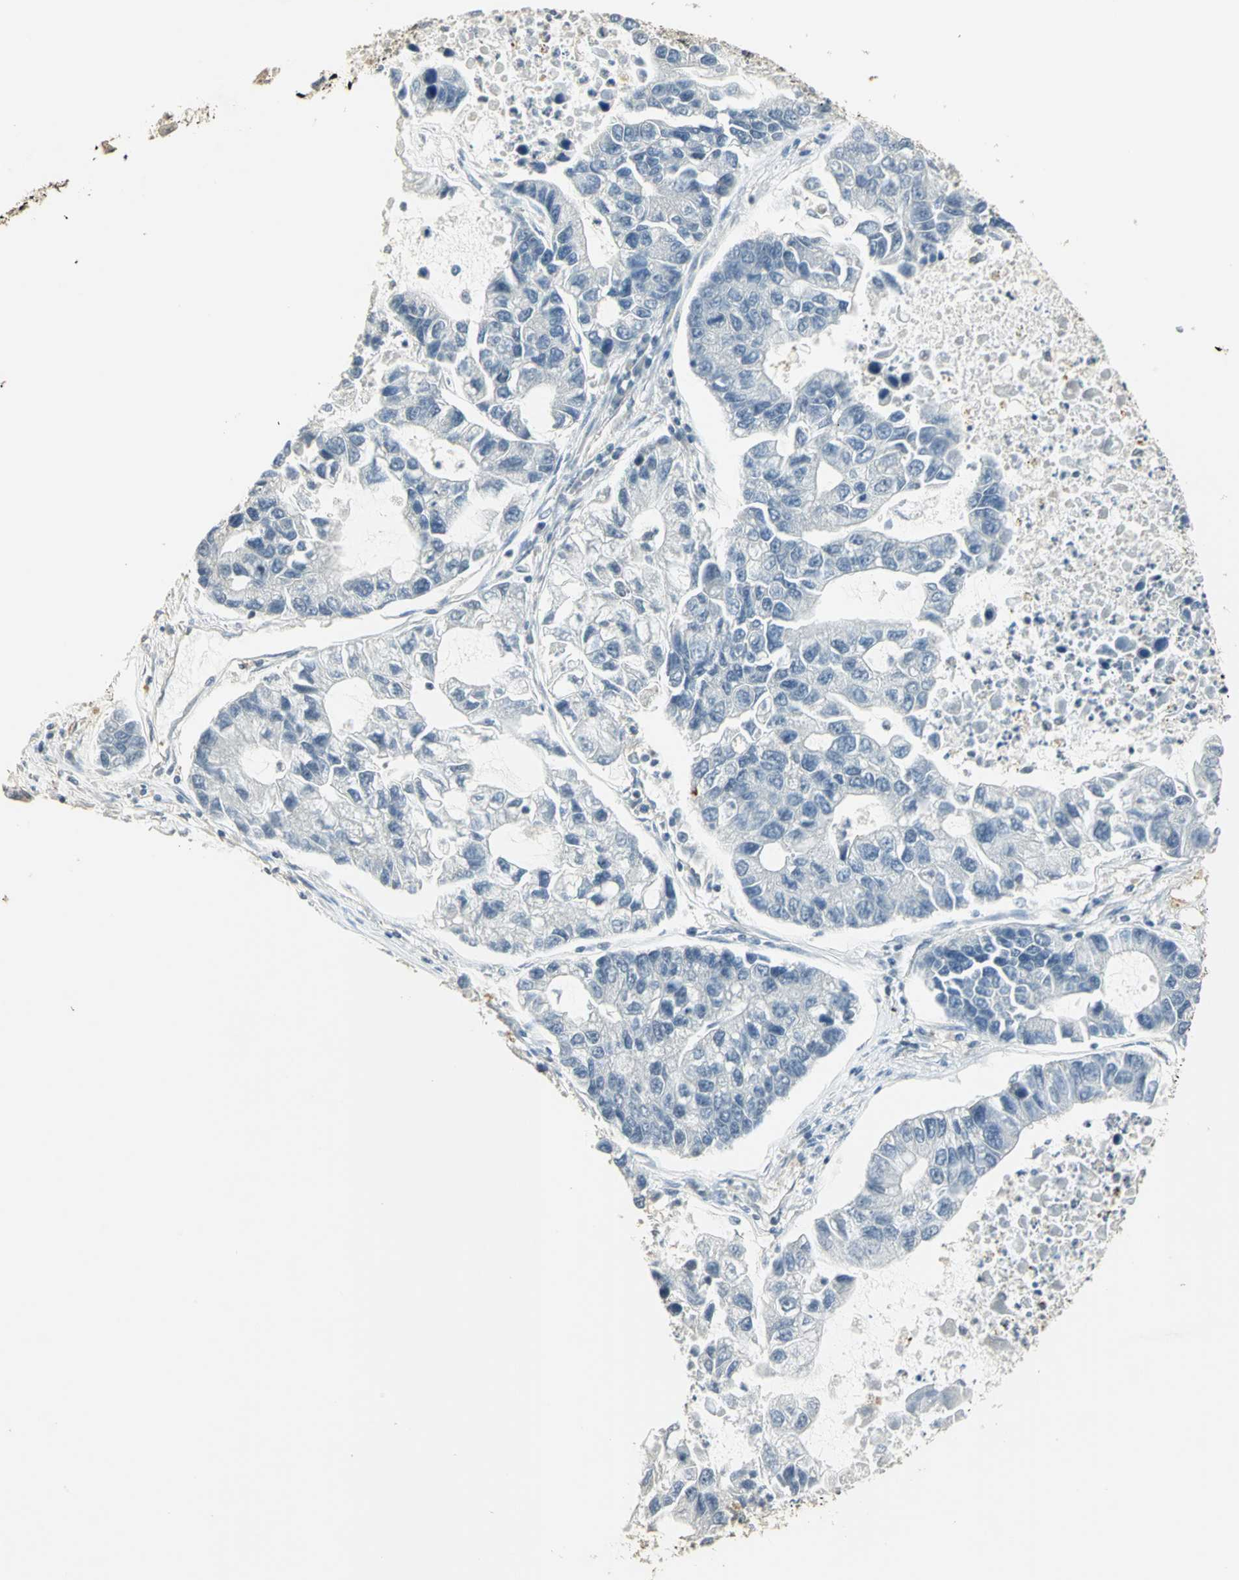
{"staining": {"intensity": "negative", "quantity": "none", "location": "none"}, "tissue": "lung cancer", "cell_type": "Tumor cells", "image_type": "cancer", "snomed": [{"axis": "morphology", "description": "Adenocarcinoma, NOS"}, {"axis": "topography", "description": "Lung"}], "caption": "Immunohistochemistry (IHC) image of neoplastic tissue: human lung adenocarcinoma stained with DAB demonstrates no significant protein positivity in tumor cells. The staining is performed using DAB brown chromogen with nuclei counter-stained in using hematoxylin.", "gene": "ELF1", "patient": {"sex": "female", "age": 51}}